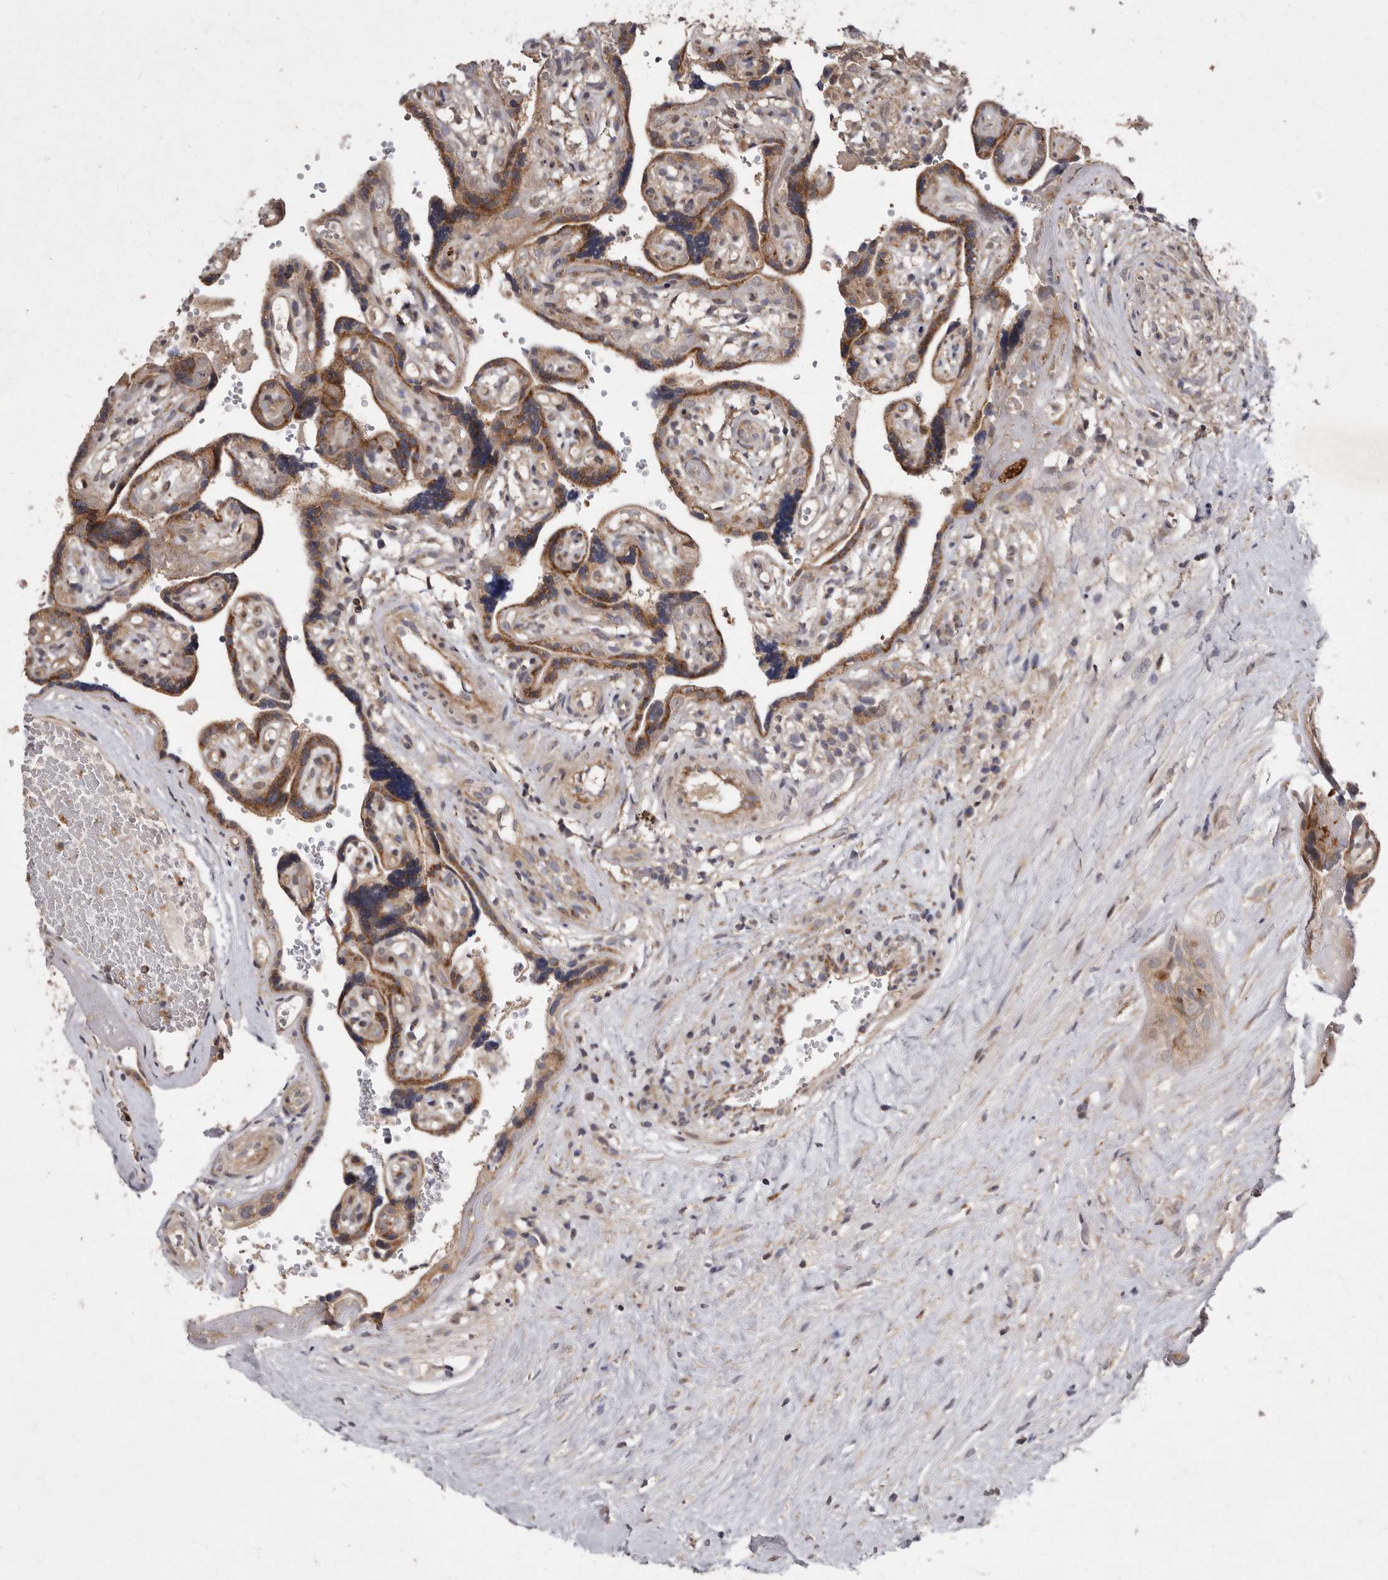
{"staining": {"intensity": "moderate", "quantity": ">75%", "location": "cytoplasmic/membranous"}, "tissue": "placenta", "cell_type": "Decidual cells", "image_type": "normal", "snomed": [{"axis": "morphology", "description": "Normal tissue, NOS"}, {"axis": "topography", "description": "Placenta"}], "caption": "An IHC micrograph of unremarkable tissue is shown. Protein staining in brown highlights moderate cytoplasmic/membranous positivity in placenta within decidual cells. (DAB (3,3'-diaminobenzidine) IHC, brown staining for protein, blue staining for nuclei).", "gene": "FLAD1", "patient": {"sex": "female", "age": 30}}